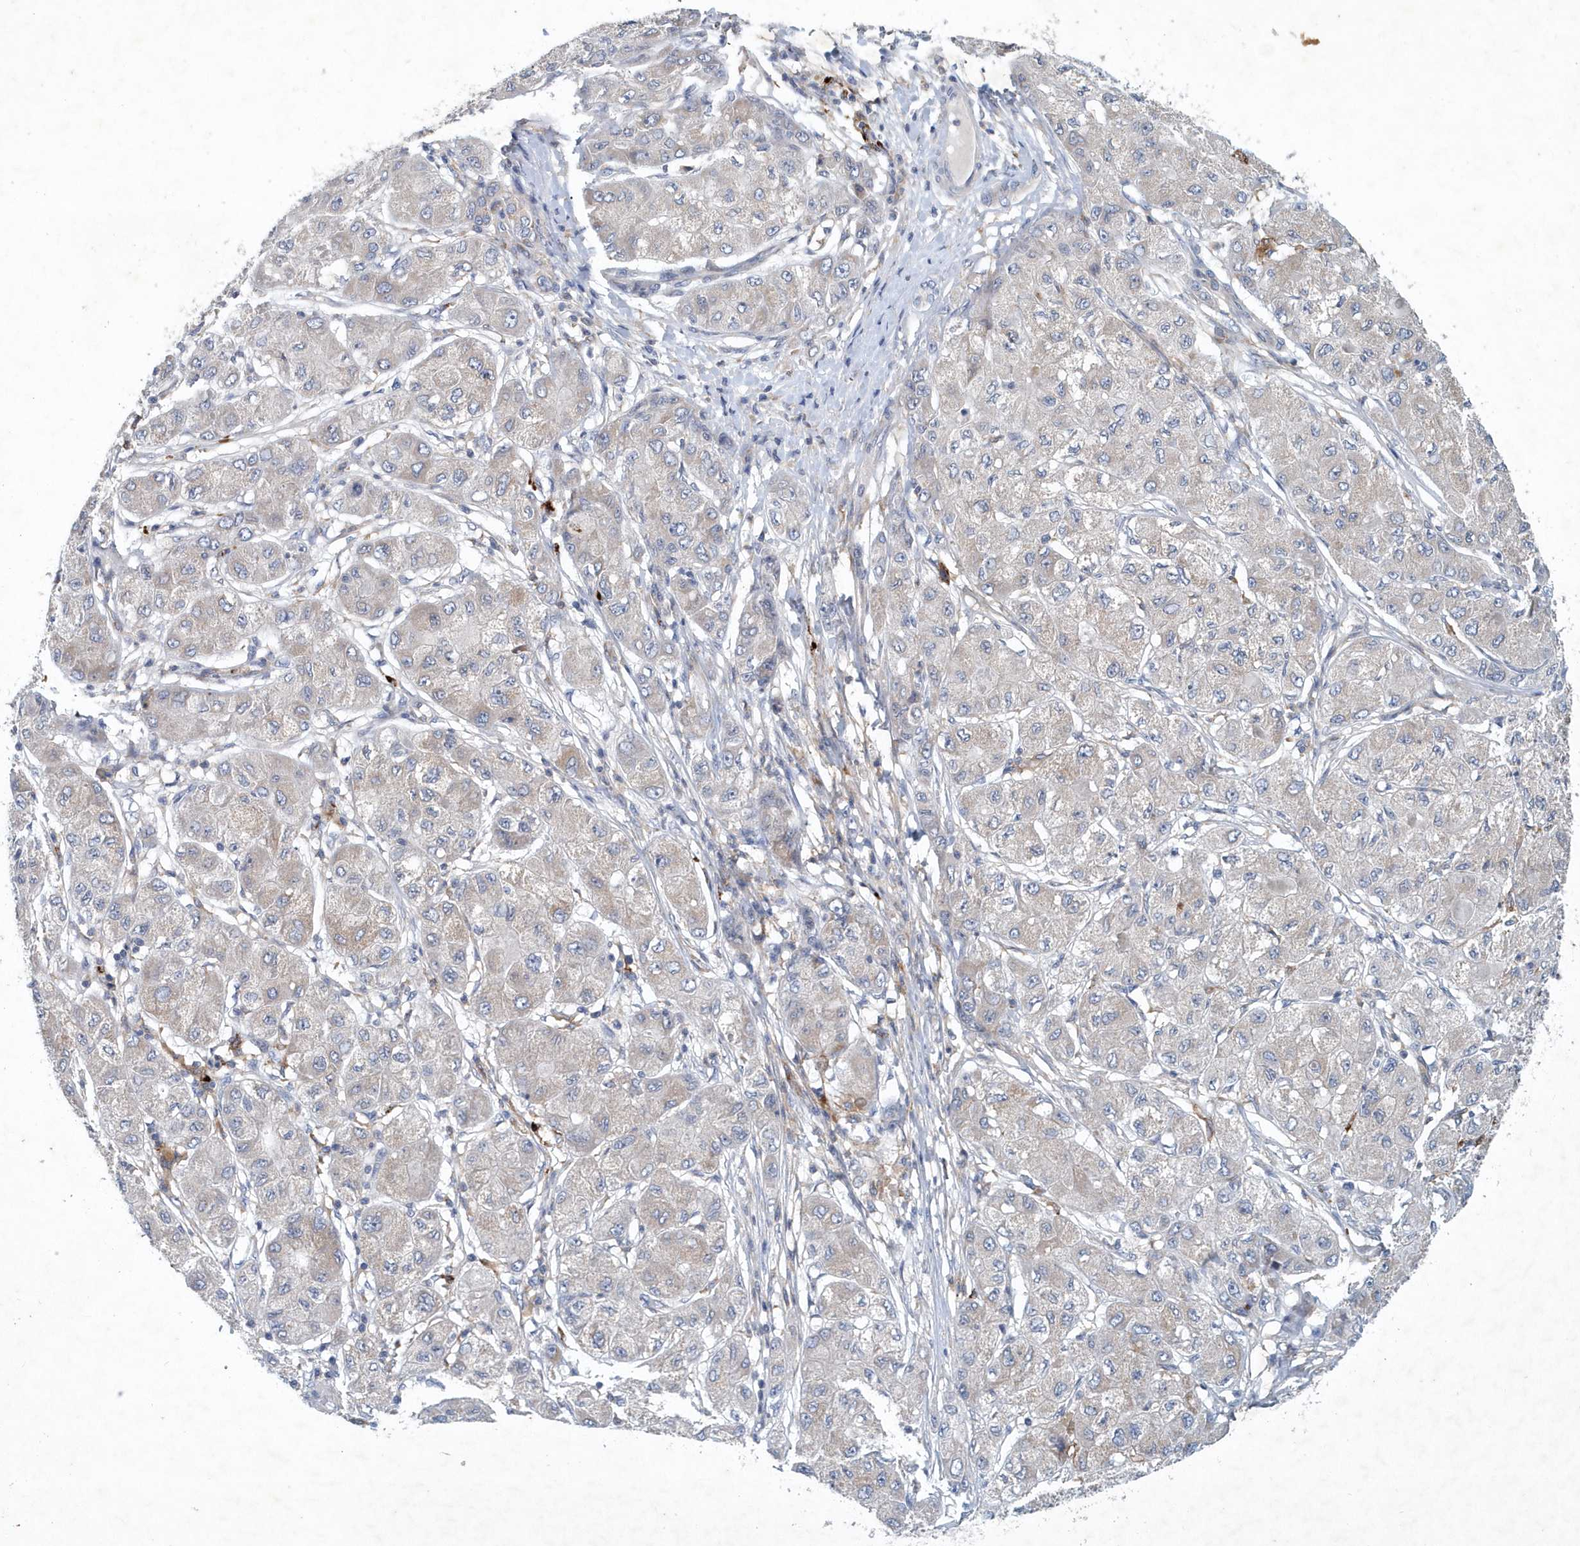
{"staining": {"intensity": "negative", "quantity": "none", "location": "none"}, "tissue": "liver cancer", "cell_type": "Tumor cells", "image_type": "cancer", "snomed": [{"axis": "morphology", "description": "Carcinoma, Hepatocellular, NOS"}, {"axis": "topography", "description": "Liver"}], "caption": "DAB immunohistochemical staining of liver cancer exhibits no significant expression in tumor cells.", "gene": "P2RY10", "patient": {"sex": "male", "age": 80}}